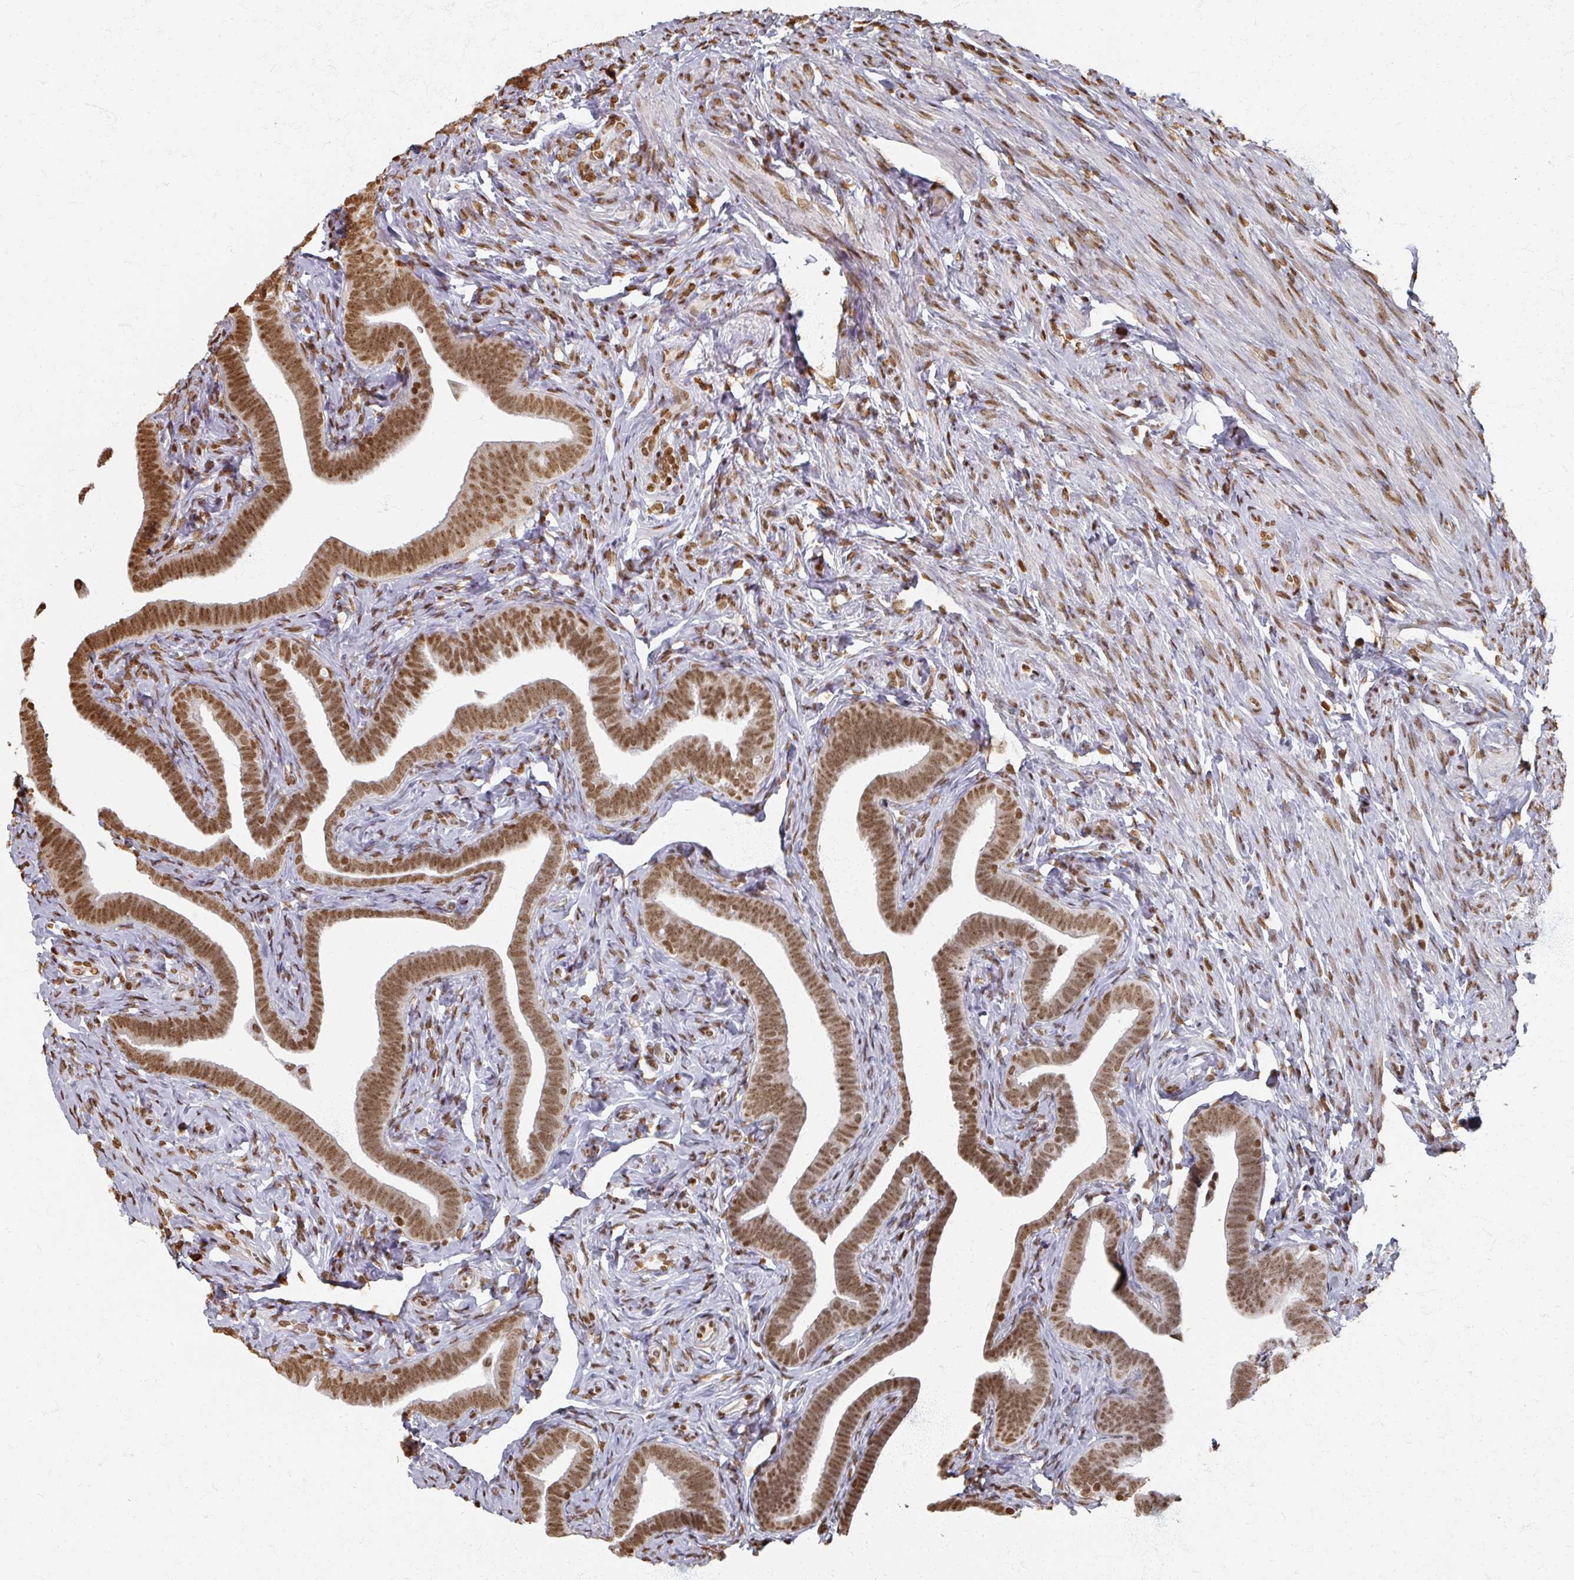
{"staining": {"intensity": "moderate", "quantity": ">75%", "location": "nuclear"}, "tissue": "fallopian tube", "cell_type": "Glandular cells", "image_type": "normal", "snomed": [{"axis": "morphology", "description": "Normal tissue, NOS"}, {"axis": "topography", "description": "Fallopian tube"}], "caption": "Human fallopian tube stained for a protein (brown) exhibits moderate nuclear positive expression in about >75% of glandular cells.", "gene": "DCUN1D5", "patient": {"sex": "female", "age": 69}}